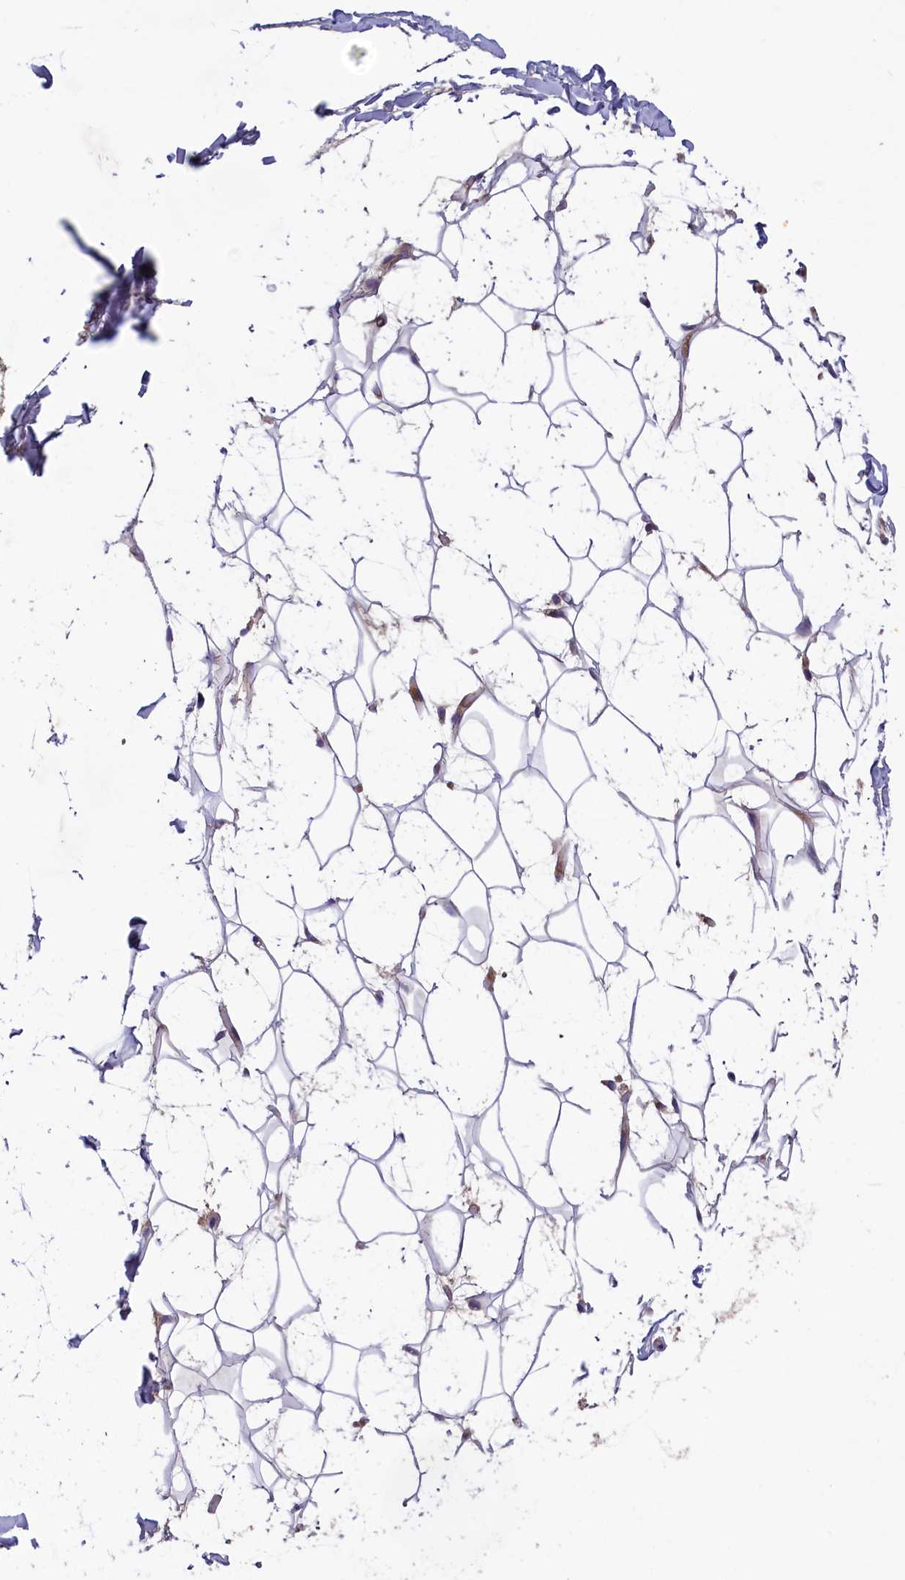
{"staining": {"intensity": "negative", "quantity": "none", "location": "none"}, "tissue": "adipose tissue", "cell_type": "Adipocytes", "image_type": "normal", "snomed": [{"axis": "morphology", "description": "Normal tissue, NOS"}, {"axis": "topography", "description": "Breast"}], "caption": "The photomicrograph exhibits no staining of adipocytes in unremarkable adipose tissue. (DAB IHC visualized using brightfield microscopy, high magnification).", "gene": "STYX", "patient": {"sex": "female", "age": 26}}